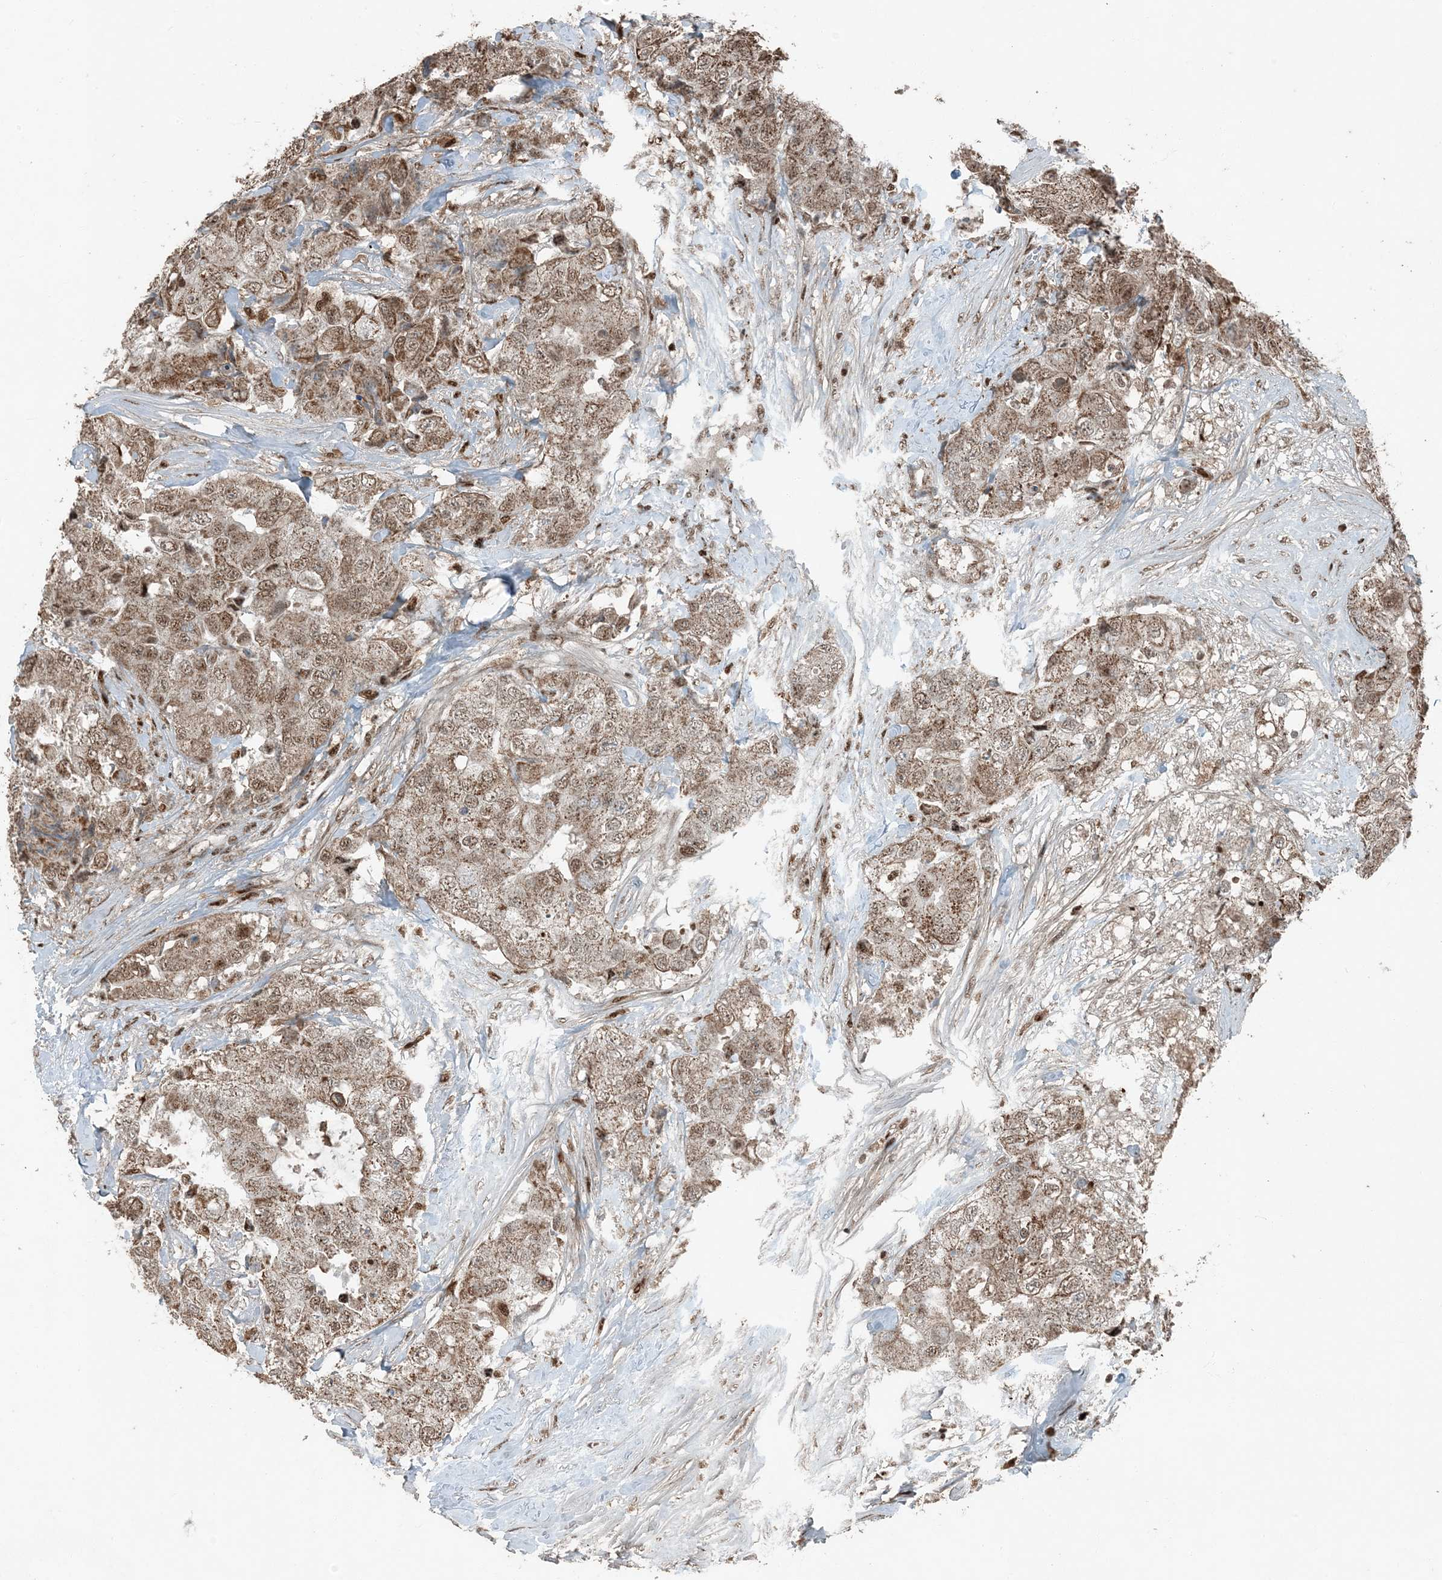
{"staining": {"intensity": "moderate", "quantity": ">75%", "location": "cytoplasmic/membranous,nuclear"}, "tissue": "breast cancer", "cell_type": "Tumor cells", "image_type": "cancer", "snomed": [{"axis": "morphology", "description": "Duct carcinoma"}, {"axis": "topography", "description": "Breast"}], "caption": "Tumor cells exhibit medium levels of moderate cytoplasmic/membranous and nuclear positivity in approximately >75% of cells in breast cancer.", "gene": "TADA2B", "patient": {"sex": "female", "age": 62}}